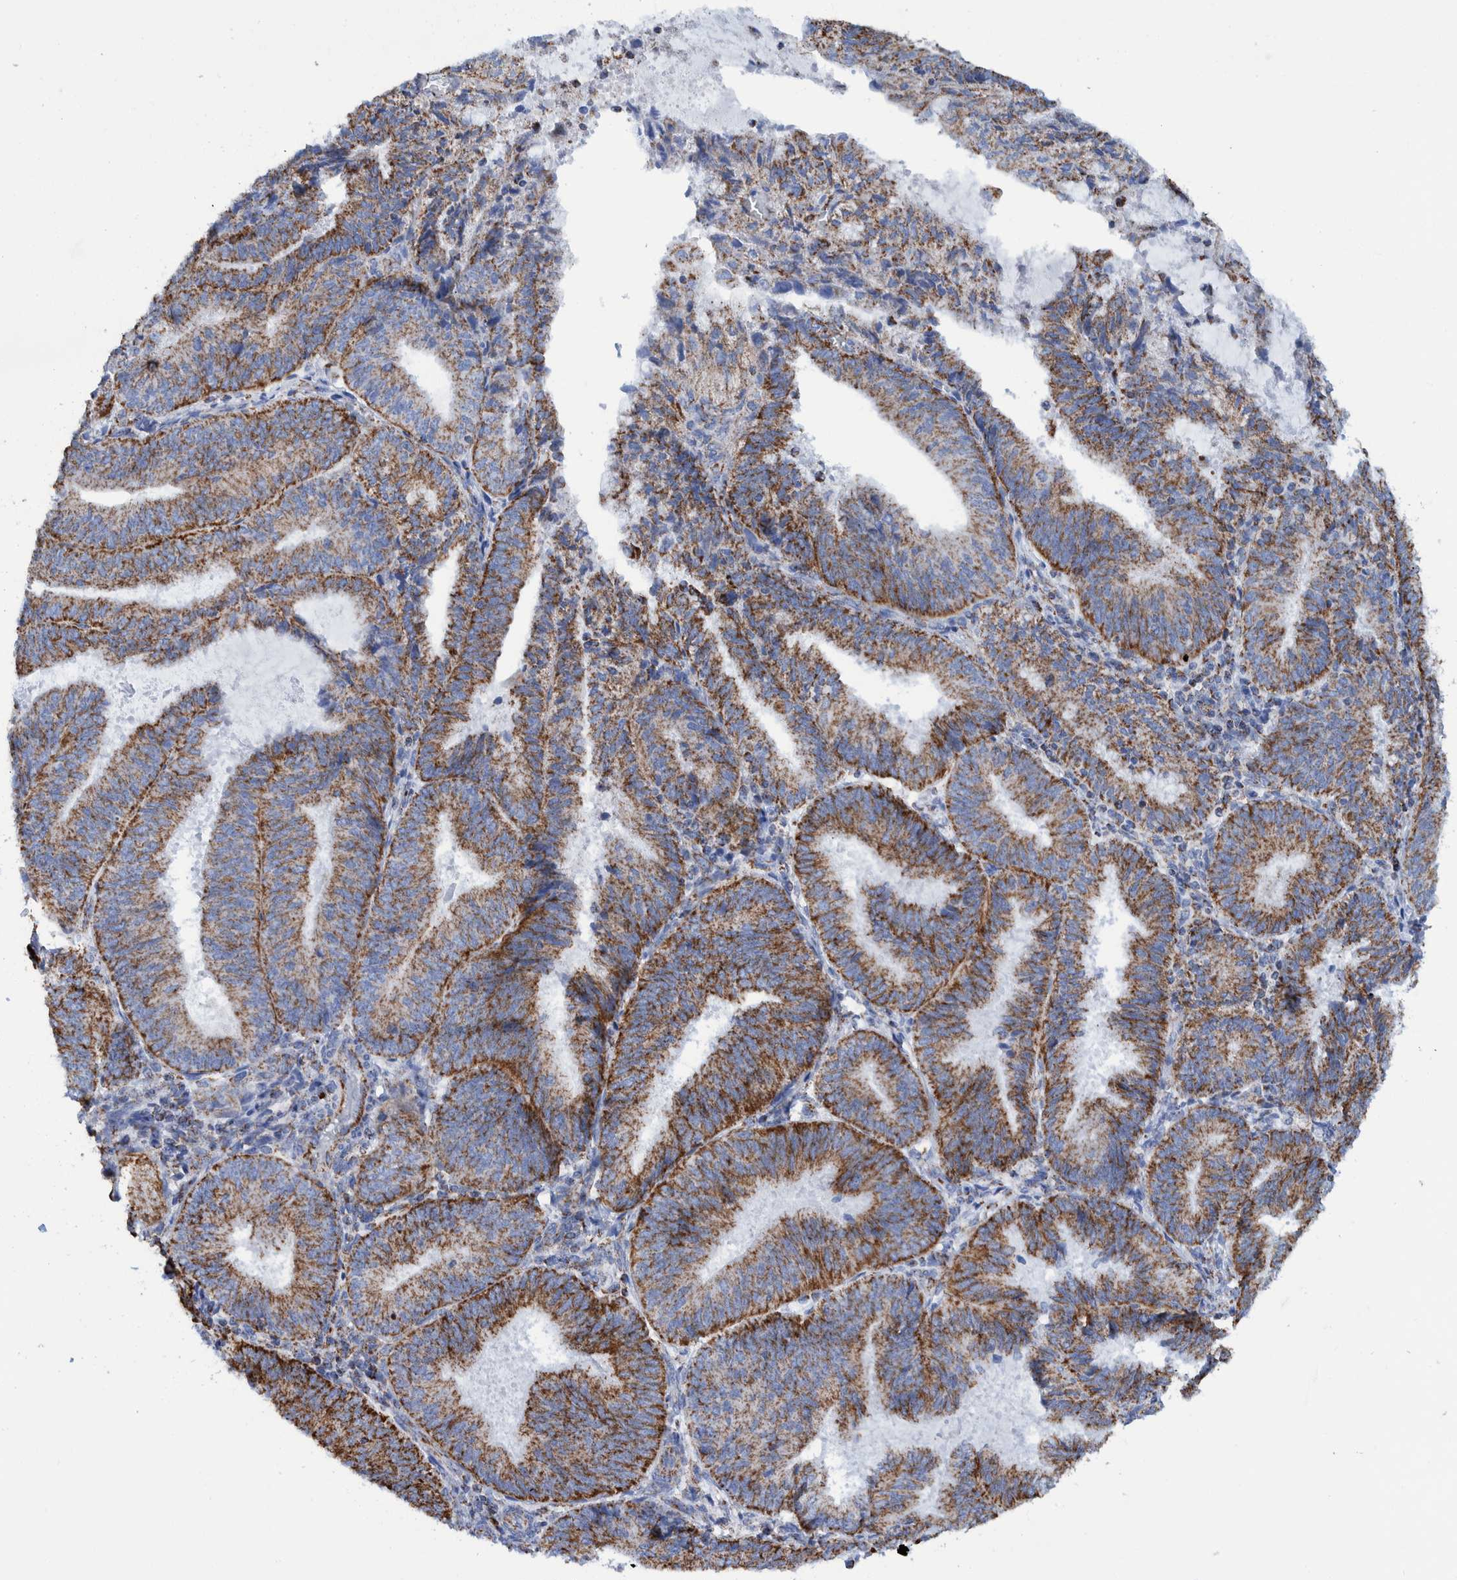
{"staining": {"intensity": "moderate", "quantity": ">75%", "location": "cytoplasmic/membranous"}, "tissue": "endometrial cancer", "cell_type": "Tumor cells", "image_type": "cancer", "snomed": [{"axis": "morphology", "description": "Adenocarcinoma, NOS"}, {"axis": "topography", "description": "Endometrium"}], "caption": "A histopathology image of human endometrial adenocarcinoma stained for a protein reveals moderate cytoplasmic/membranous brown staining in tumor cells. (DAB (3,3'-diaminobenzidine) = brown stain, brightfield microscopy at high magnification).", "gene": "DECR1", "patient": {"sex": "female", "age": 81}}